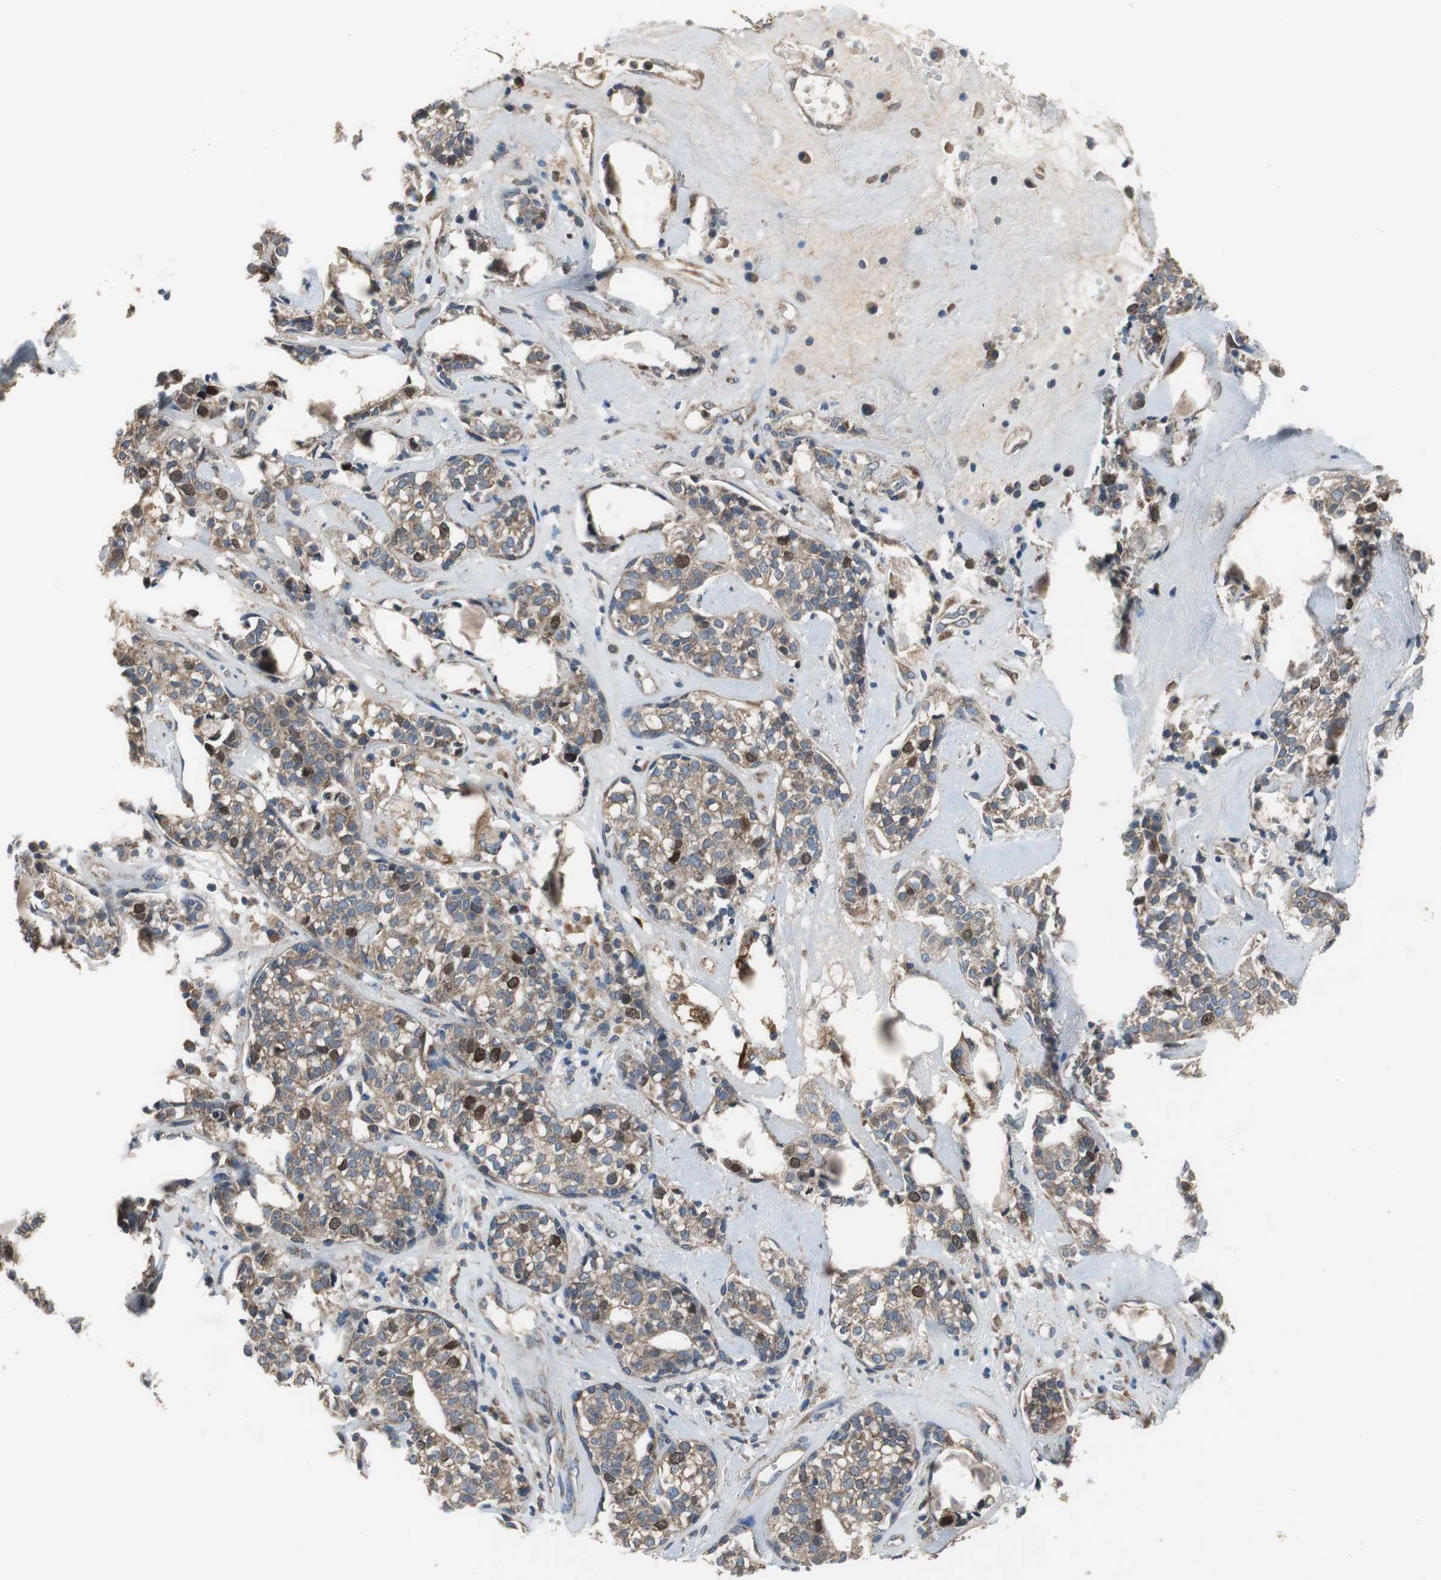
{"staining": {"intensity": "moderate", "quantity": ">75%", "location": "cytoplasmic/membranous,nuclear"}, "tissue": "head and neck cancer", "cell_type": "Tumor cells", "image_type": "cancer", "snomed": [{"axis": "morphology", "description": "Adenocarcinoma, NOS"}, {"axis": "topography", "description": "Salivary gland"}, {"axis": "topography", "description": "Head-Neck"}], "caption": "The image exhibits immunohistochemical staining of head and neck cancer (adenocarcinoma). There is moderate cytoplasmic/membranous and nuclear staining is present in about >75% of tumor cells. The staining was performed using DAB to visualize the protein expression in brown, while the nuclei were stained in blue with hematoxylin (Magnification: 20x).", "gene": "PI4KB", "patient": {"sex": "female", "age": 65}}